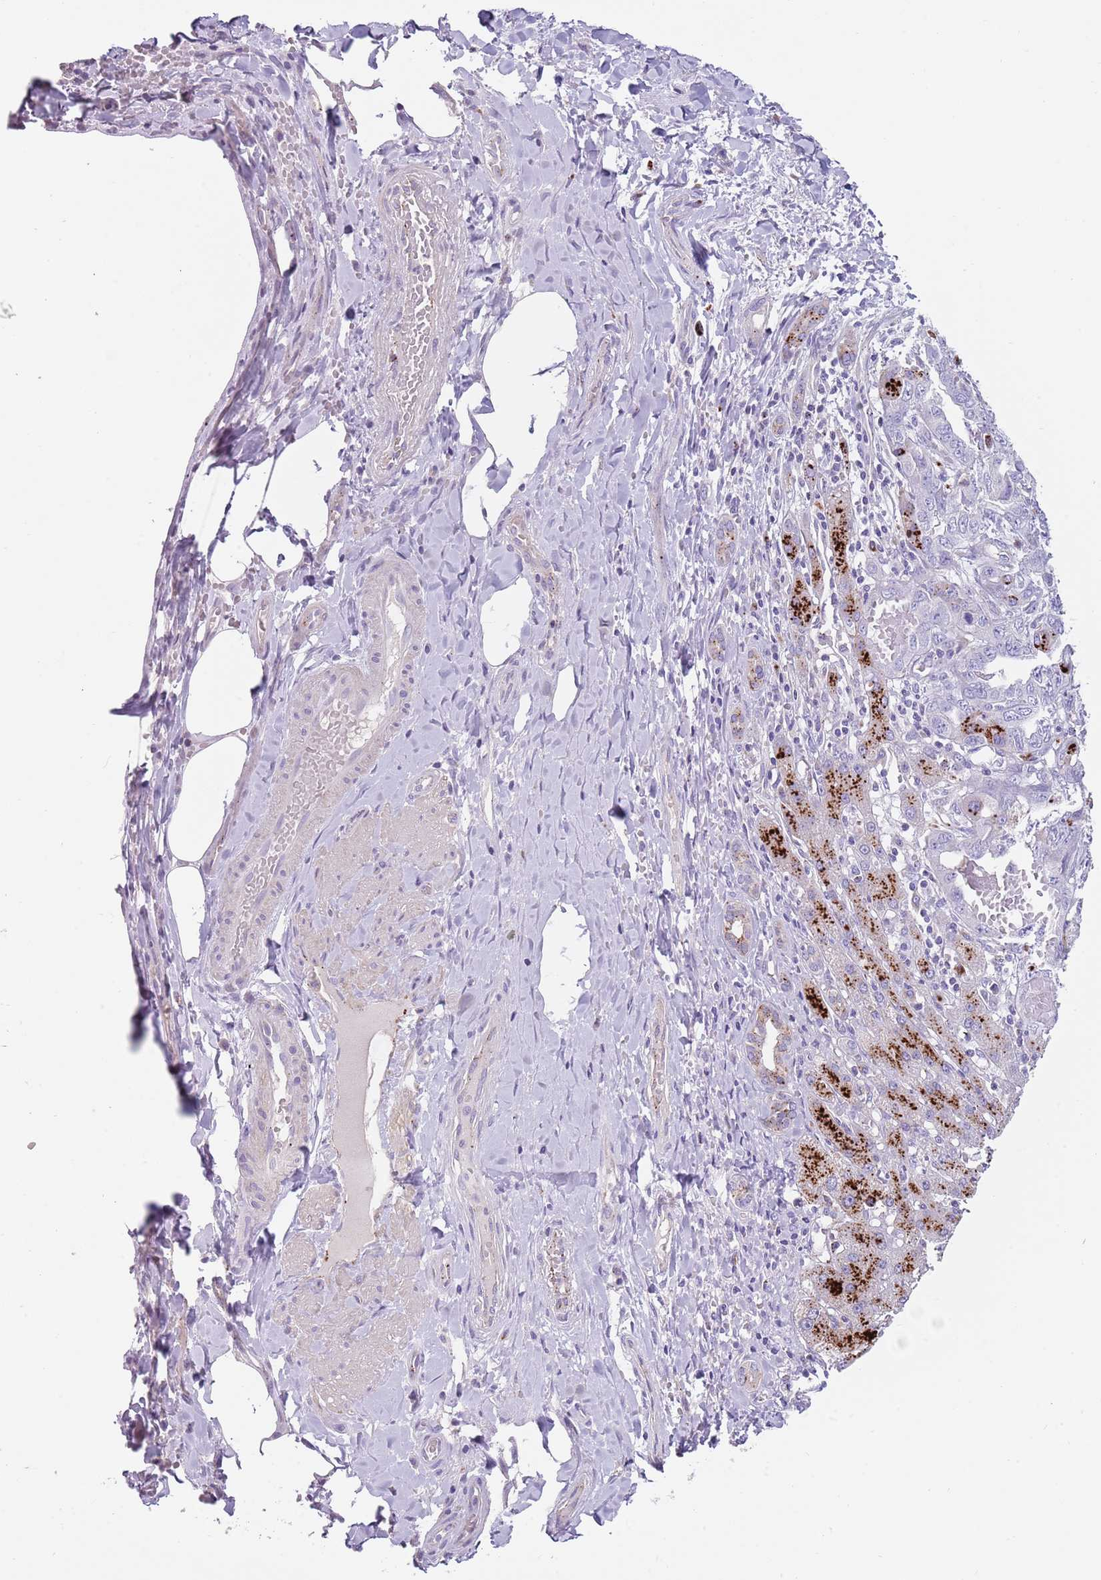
{"staining": {"intensity": "strong", "quantity": "<25%", "location": "cytoplasmic/membranous"}, "tissue": "liver cancer", "cell_type": "Tumor cells", "image_type": "cancer", "snomed": [{"axis": "morphology", "description": "Cholangiocarcinoma"}, {"axis": "topography", "description": "Liver"}], "caption": "Human cholangiocarcinoma (liver) stained with a protein marker exhibits strong staining in tumor cells.", "gene": "LRRN3", "patient": {"sex": "male", "age": 59}}